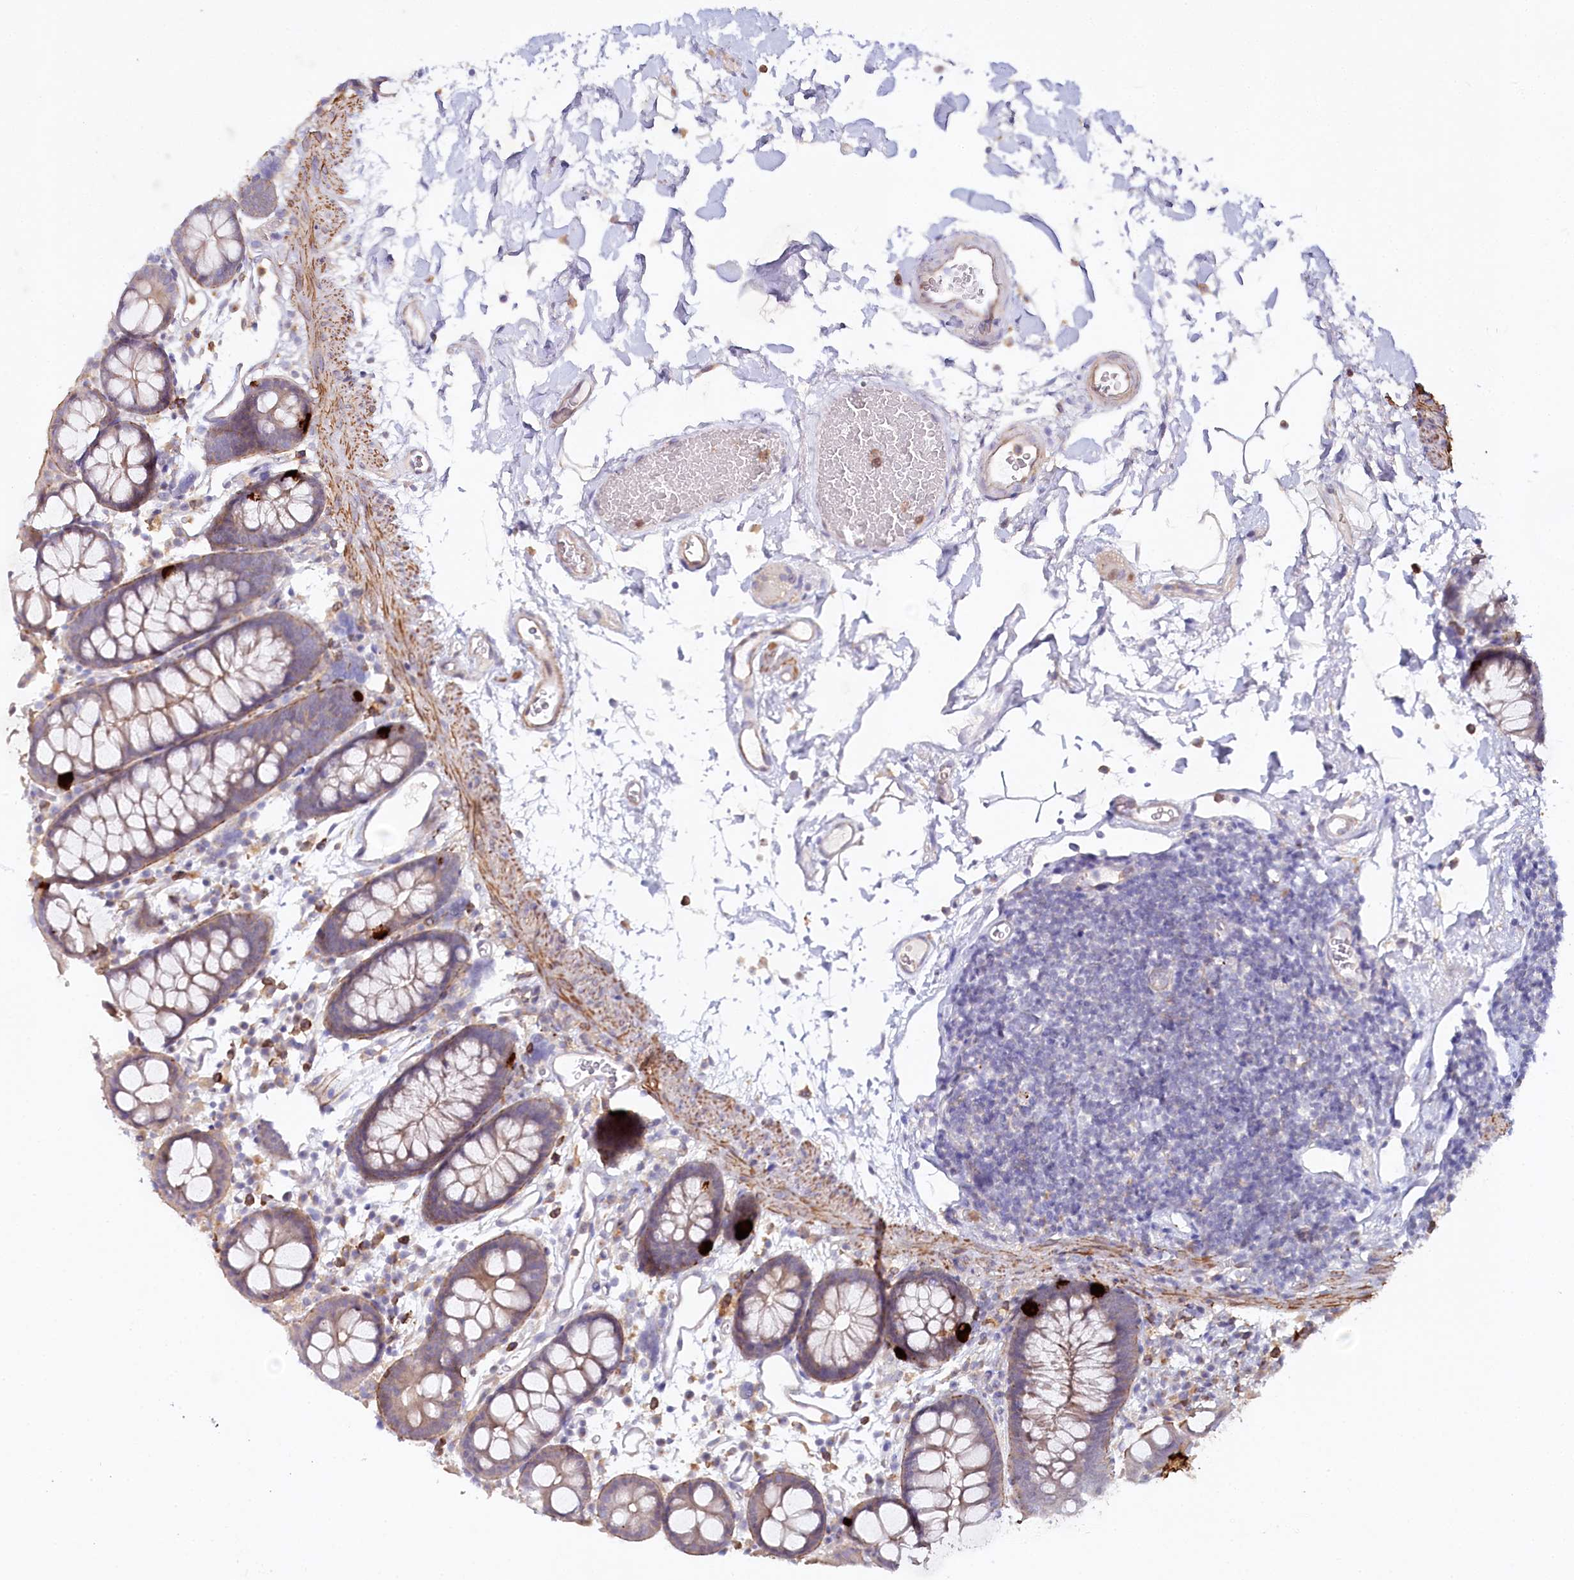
{"staining": {"intensity": "moderate", "quantity": "25%-75%", "location": "cytoplasmic/membranous"}, "tissue": "colon", "cell_type": "Endothelial cells", "image_type": "normal", "snomed": [{"axis": "morphology", "description": "Normal tissue, NOS"}, {"axis": "topography", "description": "Colon"}], "caption": "Immunohistochemistry of normal human colon demonstrates medium levels of moderate cytoplasmic/membranous expression in about 25%-75% of endothelial cells. (DAB IHC, brown staining for protein, blue staining for nuclei).", "gene": "ALDH3B1", "patient": {"sex": "male", "age": 75}}